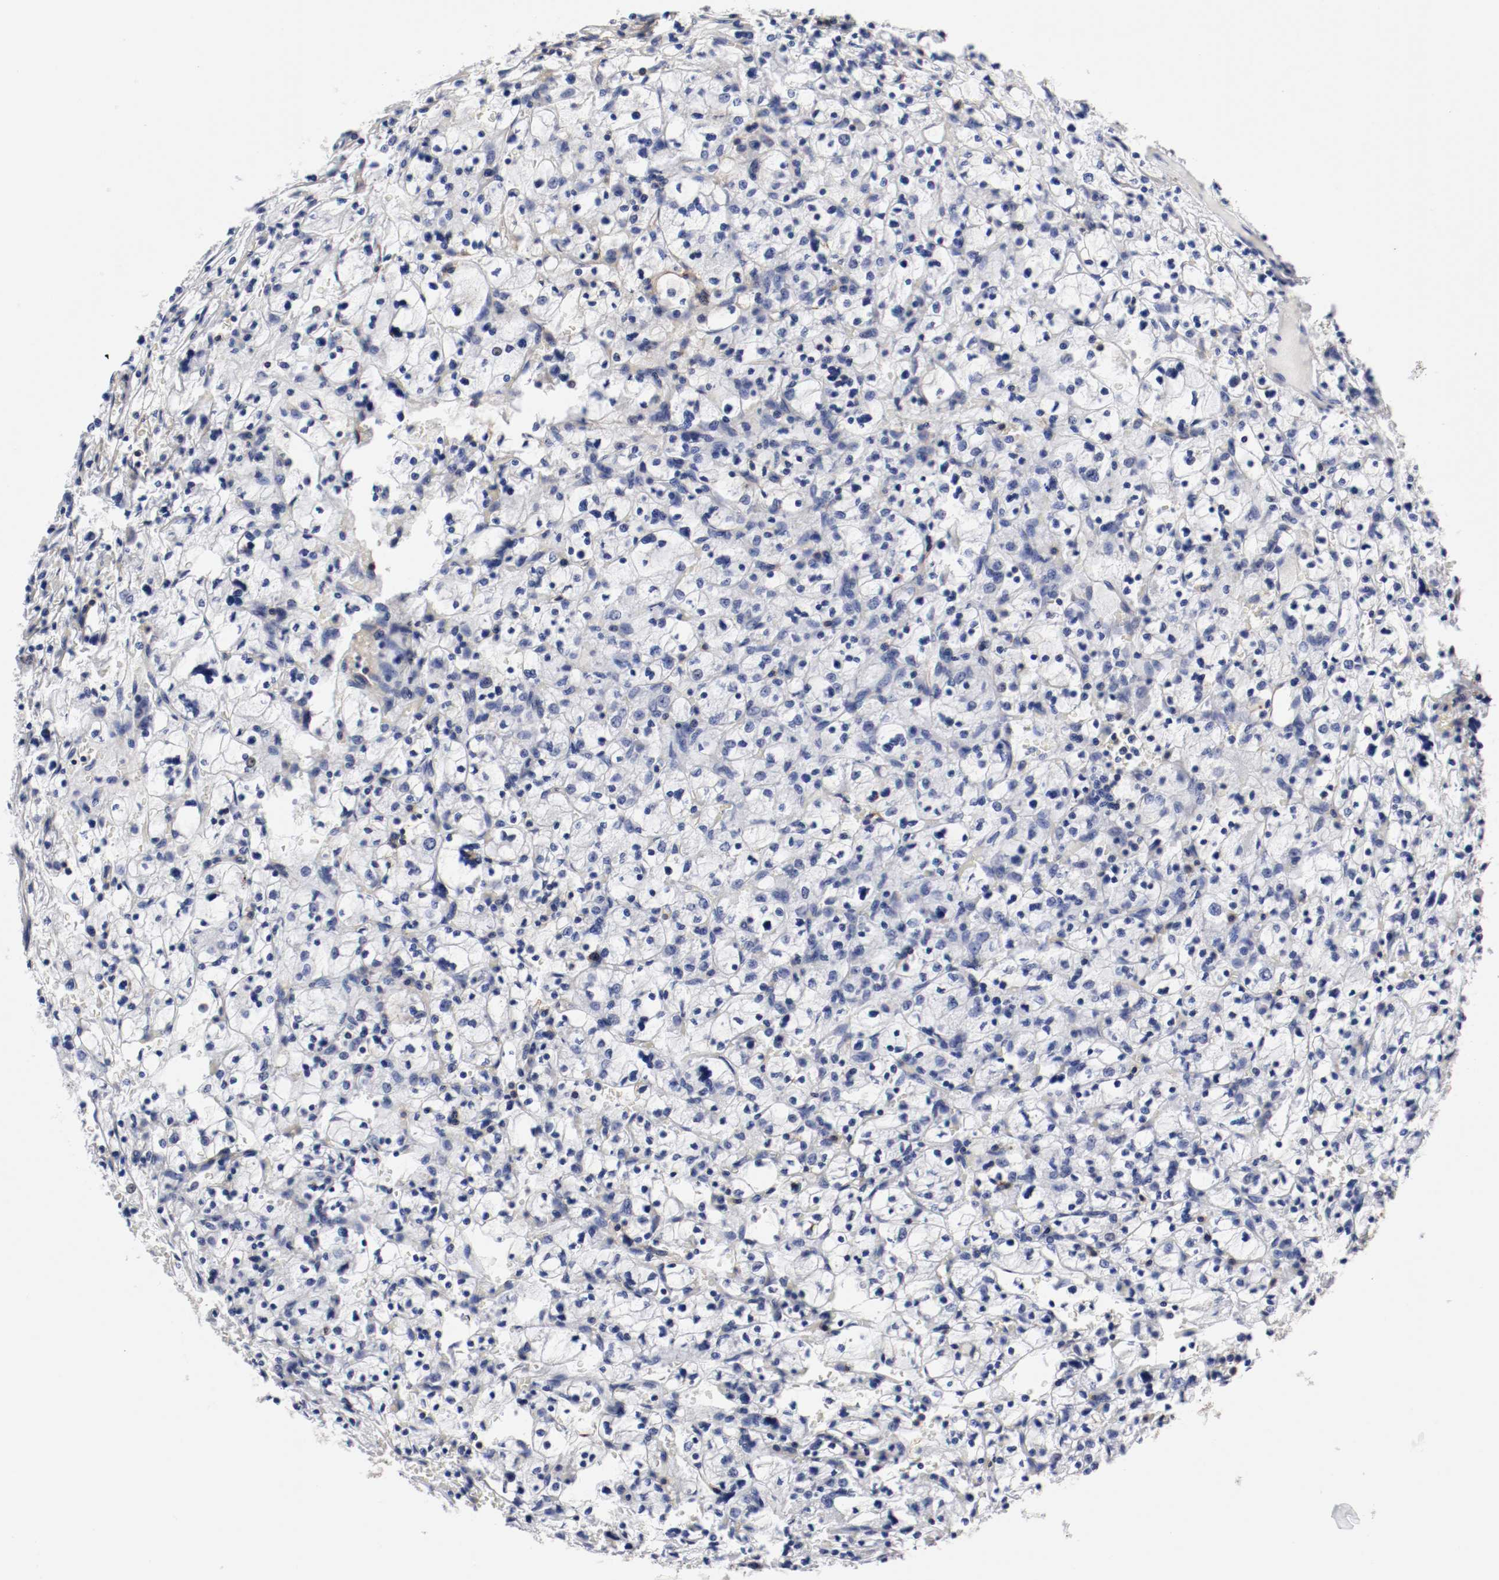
{"staining": {"intensity": "negative", "quantity": "none", "location": "none"}, "tissue": "renal cancer", "cell_type": "Tumor cells", "image_type": "cancer", "snomed": [{"axis": "morphology", "description": "Adenocarcinoma, NOS"}, {"axis": "topography", "description": "Kidney"}], "caption": "A micrograph of human renal cancer (adenocarcinoma) is negative for staining in tumor cells.", "gene": "IFITM1", "patient": {"sex": "female", "age": 83}}